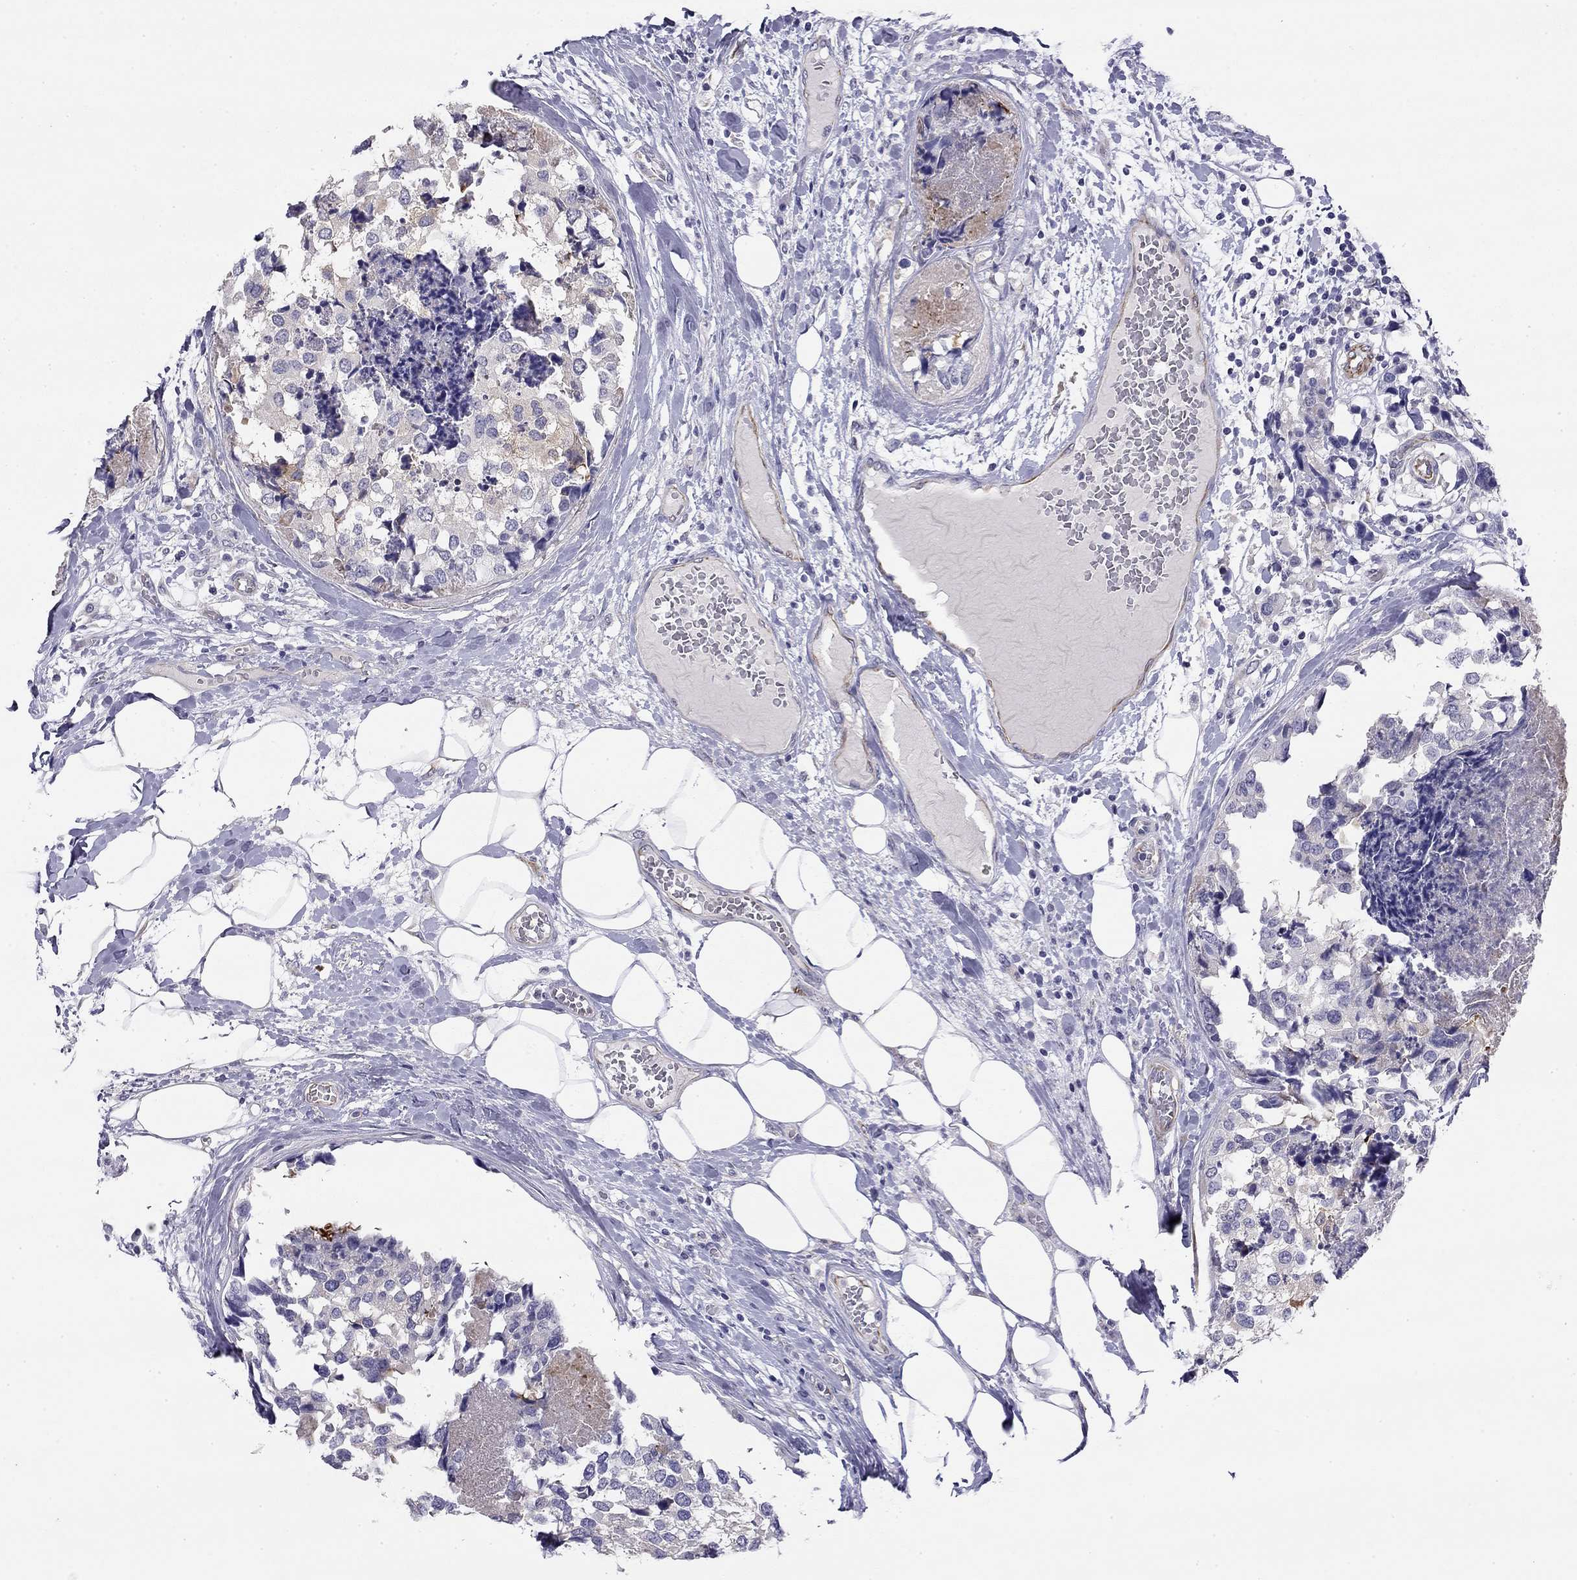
{"staining": {"intensity": "negative", "quantity": "none", "location": "none"}, "tissue": "breast cancer", "cell_type": "Tumor cells", "image_type": "cancer", "snomed": [{"axis": "morphology", "description": "Lobular carcinoma"}, {"axis": "topography", "description": "Breast"}], "caption": "Immunohistochemistry photomicrograph of human breast cancer stained for a protein (brown), which demonstrates no positivity in tumor cells.", "gene": "RTL1", "patient": {"sex": "female", "age": 59}}